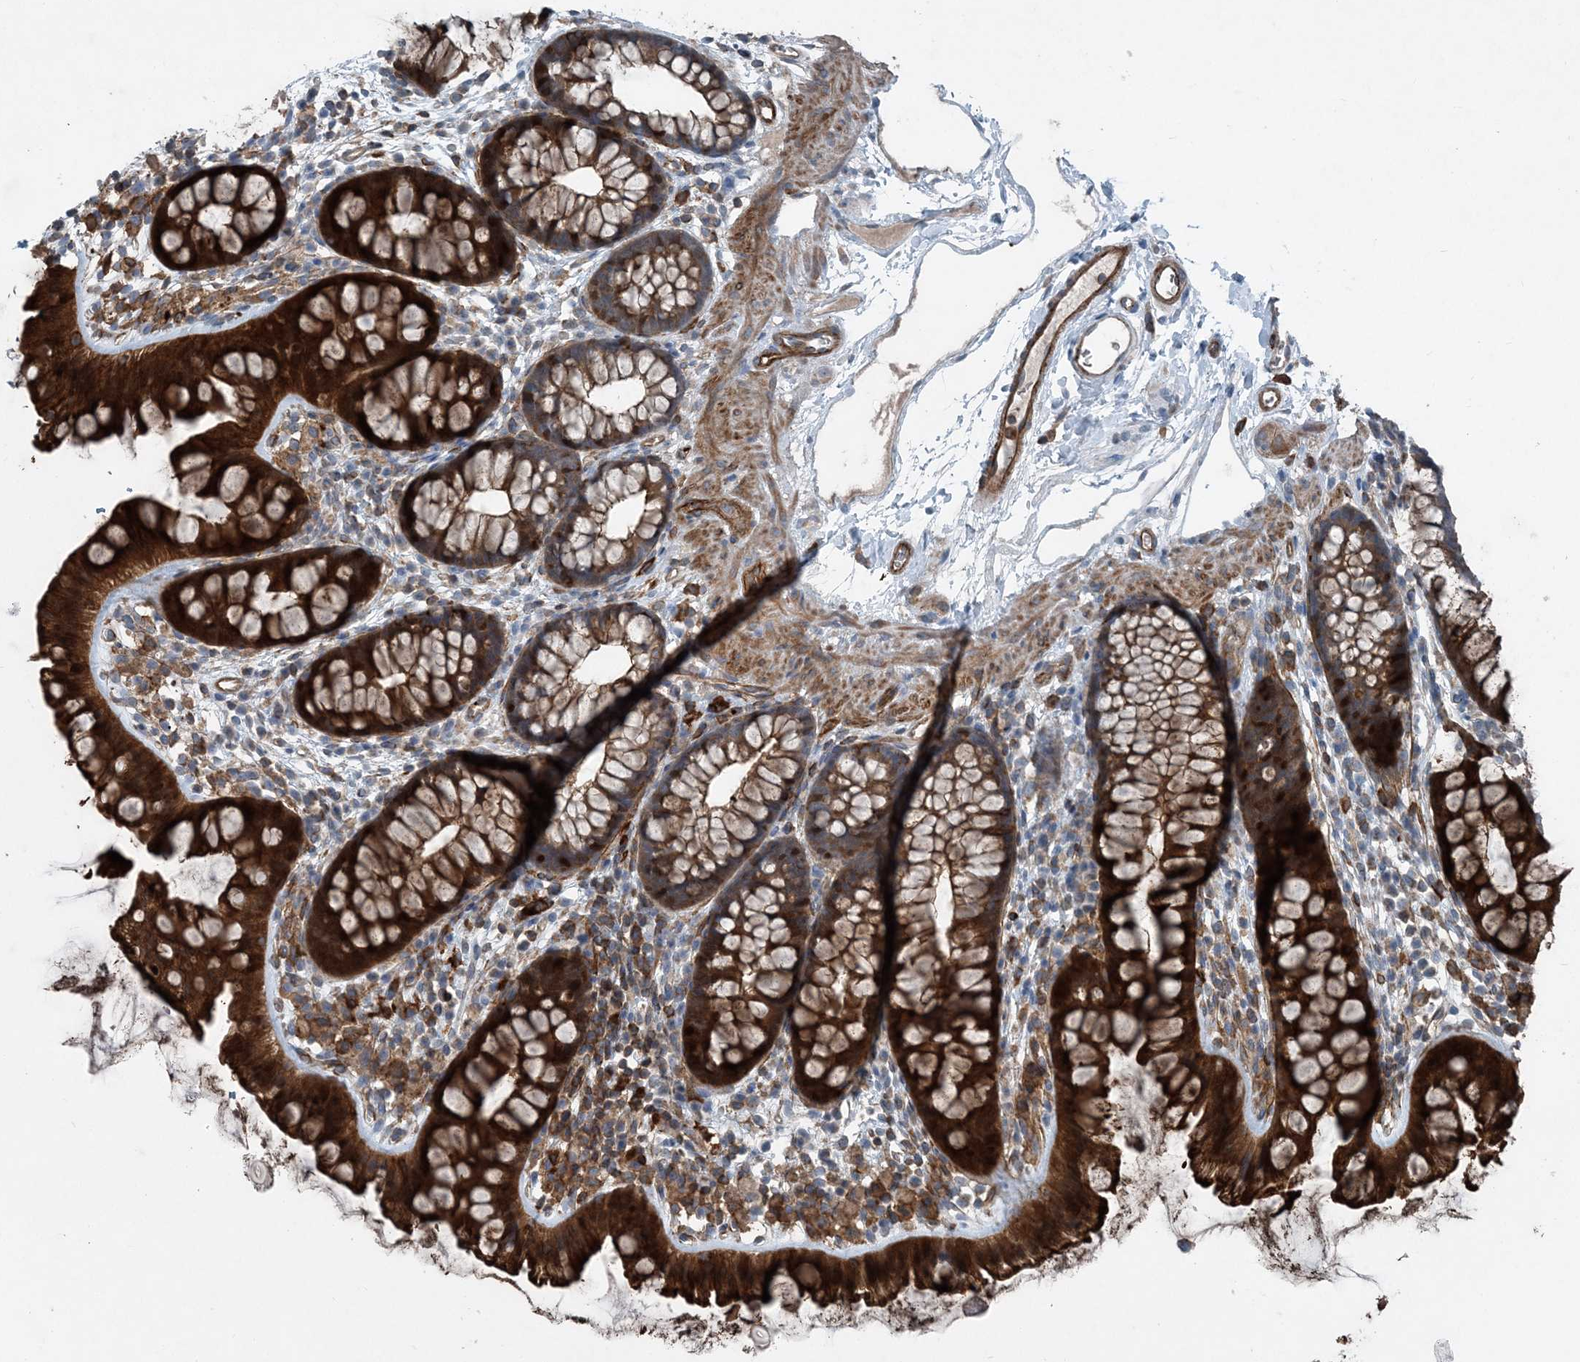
{"staining": {"intensity": "strong", "quantity": ">75%", "location": "cytoplasmic/membranous"}, "tissue": "colon", "cell_type": "Endothelial cells", "image_type": "normal", "snomed": [{"axis": "morphology", "description": "Normal tissue, NOS"}, {"axis": "topography", "description": "Colon"}], "caption": "Strong cytoplasmic/membranous expression for a protein is present in about >75% of endothelial cells of unremarkable colon using IHC.", "gene": "DGUOK", "patient": {"sex": "female", "age": 62}}